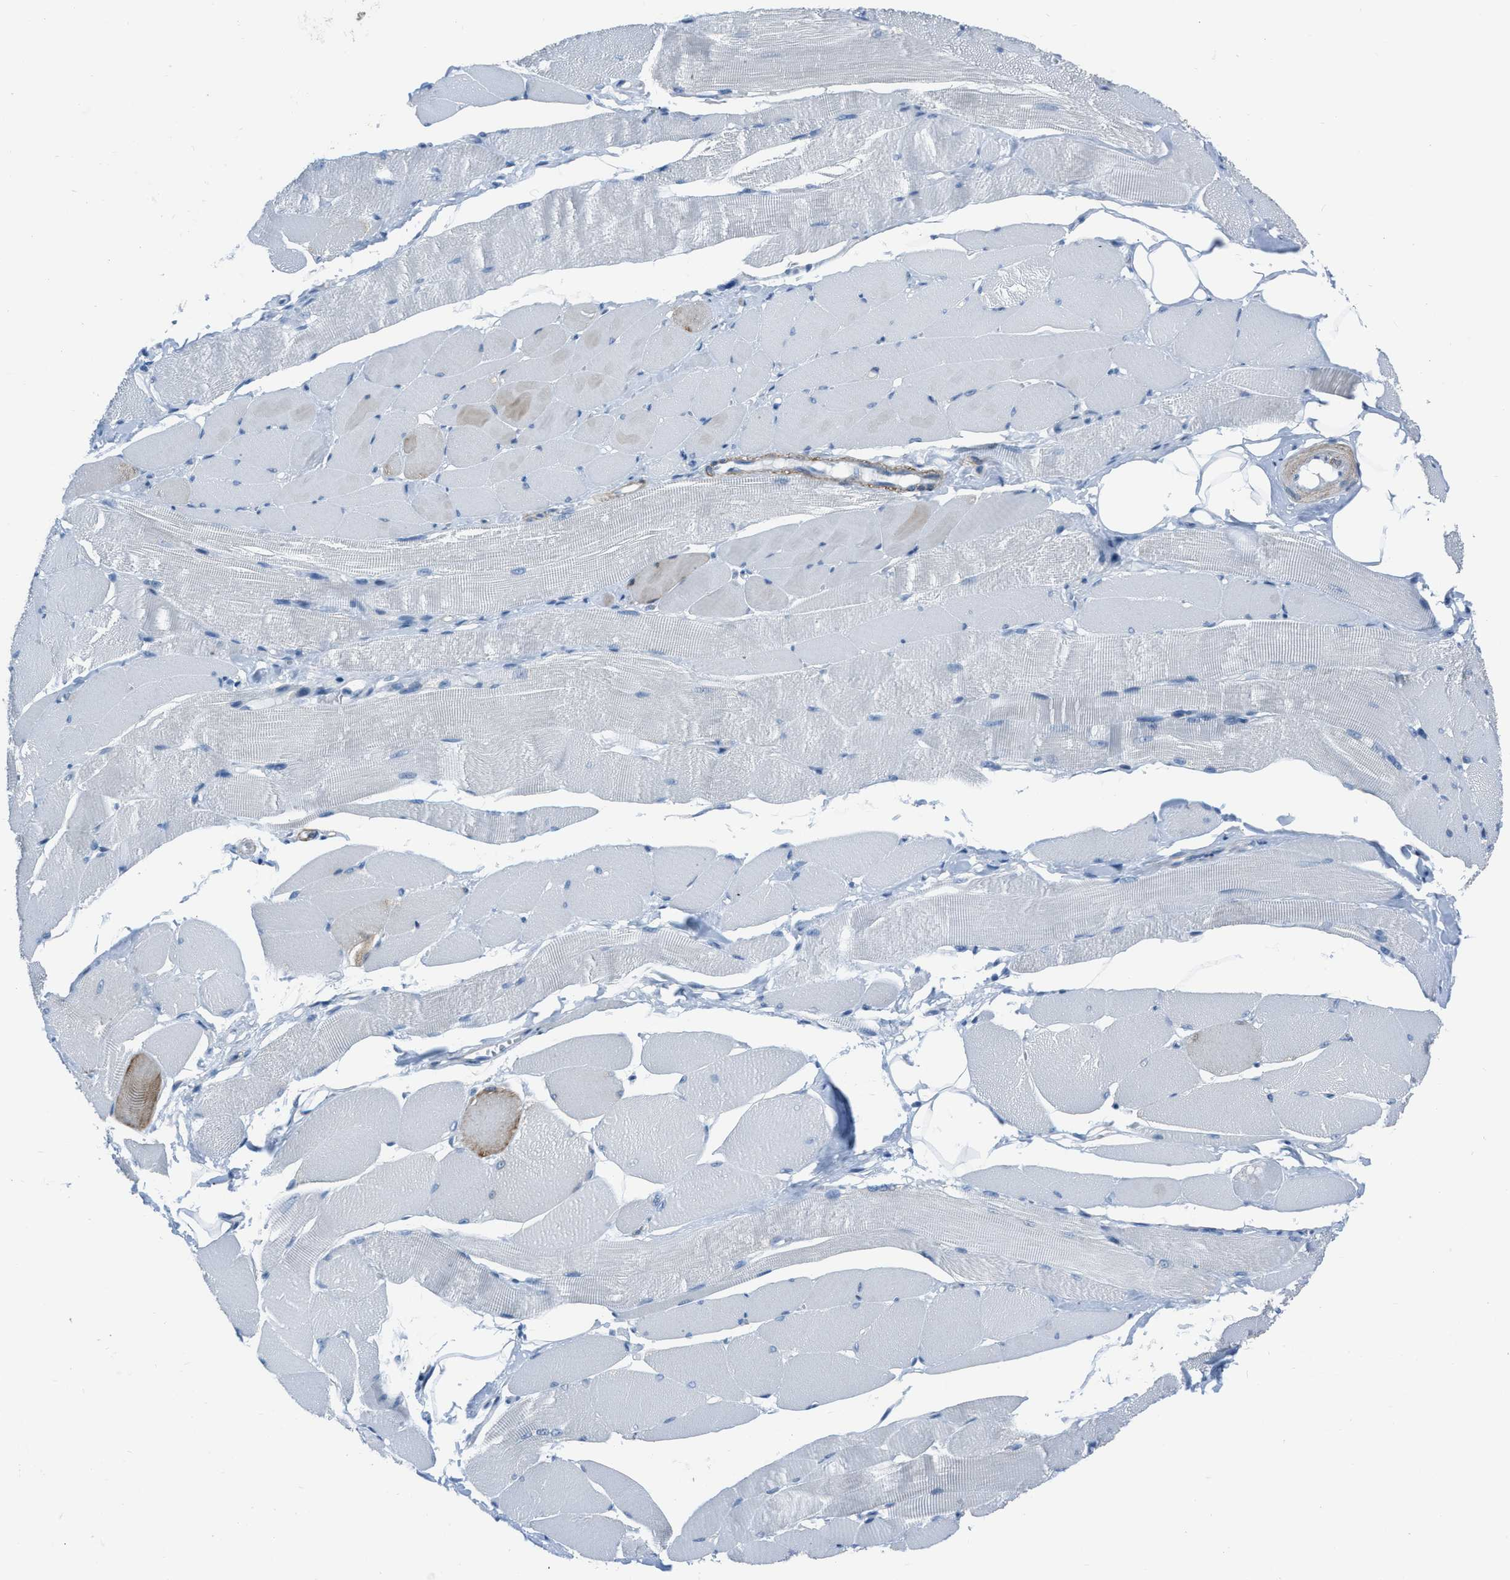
{"staining": {"intensity": "negative", "quantity": "none", "location": "none"}, "tissue": "skeletal muscle", "cell_type": "Myocytes", "image_type": "normal", "snomed": [{"axis": "morphology", "description": "Normal tissue, NOS"}, {"axis": "topography", "description": "Skeletal muscle"}, {"axis": "topography", "description": "Peripheral nerve tissue"}], "caption": "Myocytes are negative for protein expression in benign human skeletal muscle.", "gene": "SPATC1L", "patient": {"sex": "female", "age": 84}}